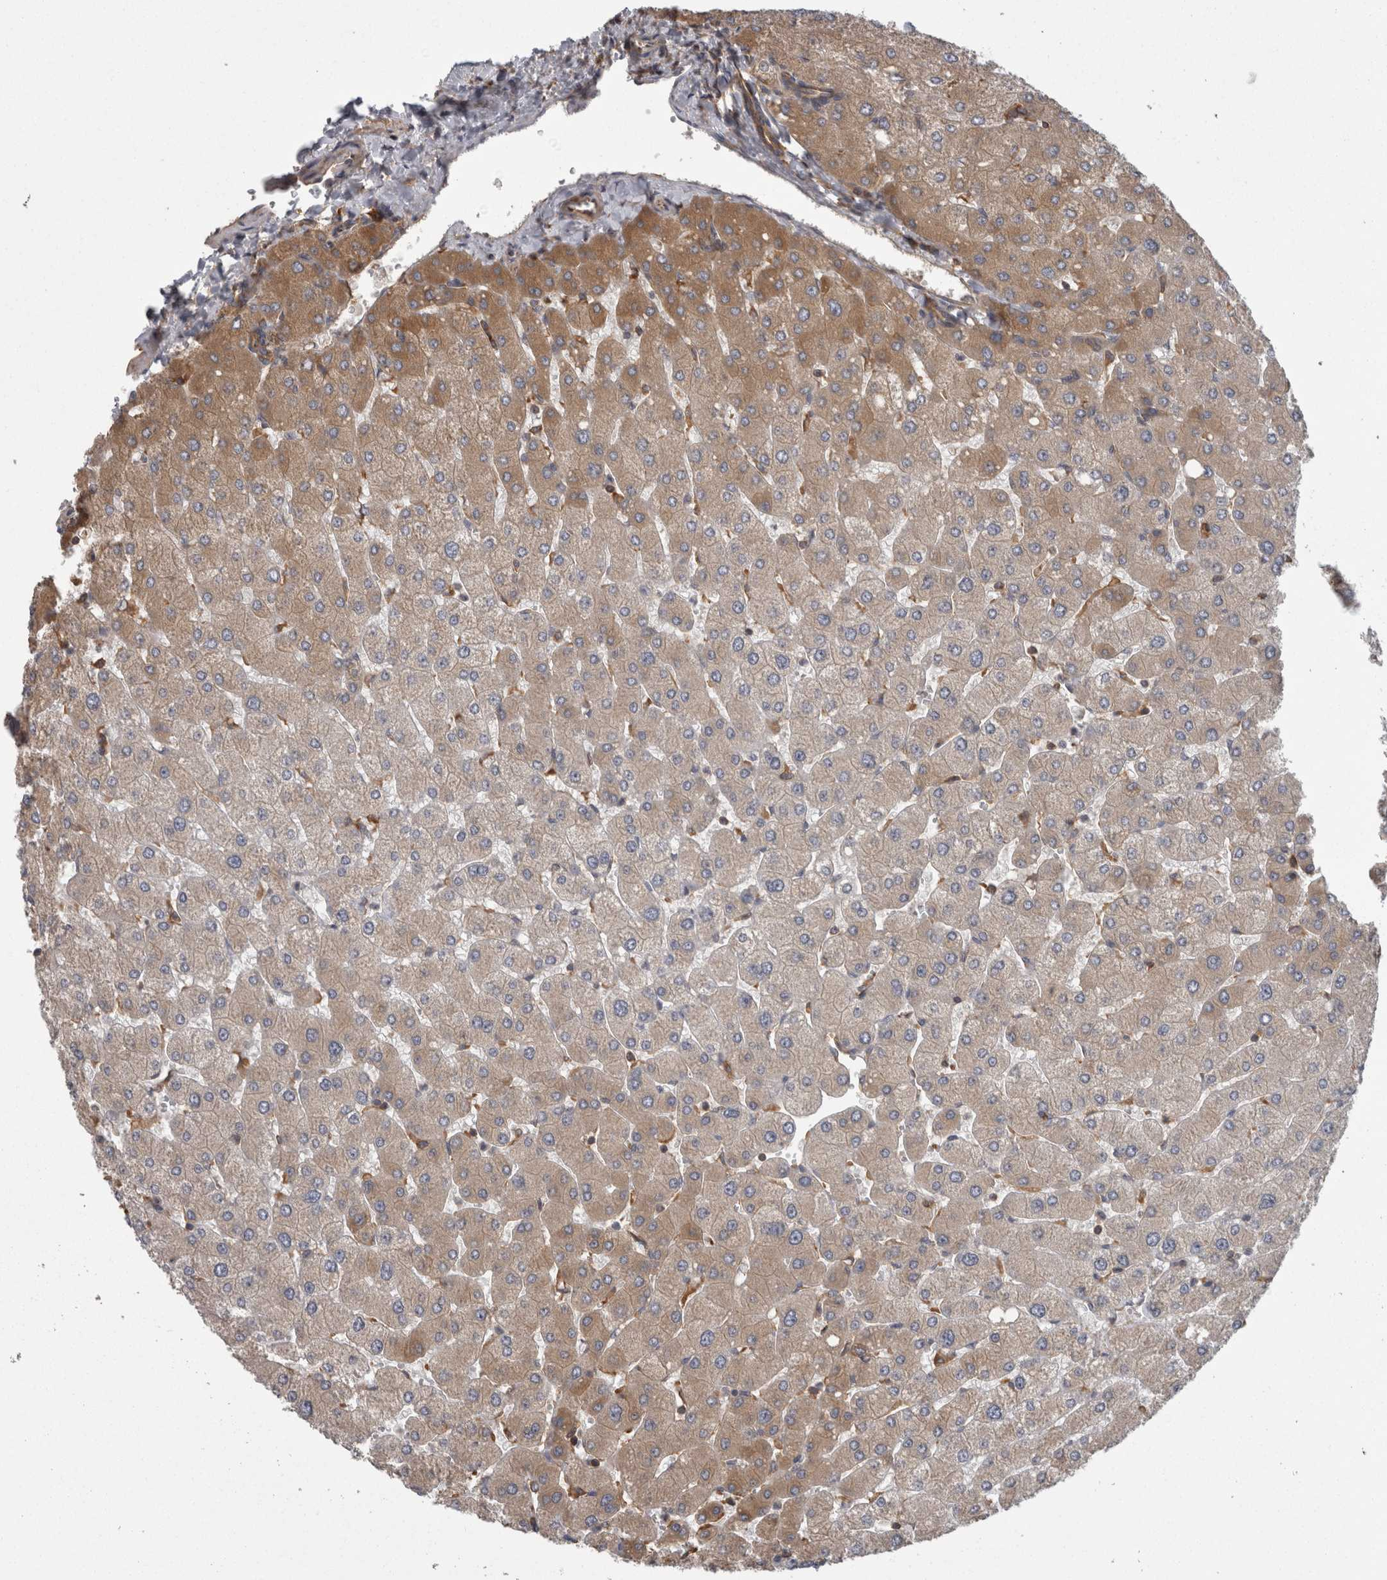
{"staining": {"intensity": "weak", "quantity": ">75%", "location": "cytoplasmic/membranous"}, "tissue": "liver", "cell_type": "Cholangiocytes", "image_type": "normal", "snomed": [{"axis": "morphology", "description": "Normal tissue, NOS"}, {"axis": "topography", "description": "Liver"}], "caption": "Liver was stained to show a protein in brown. There is low levels of weak cytoplasmic/membranous staining in about >75% of cholangiocytes.", "gene": "SMCR8", "patient": {"sex": "male", "age": 55}}